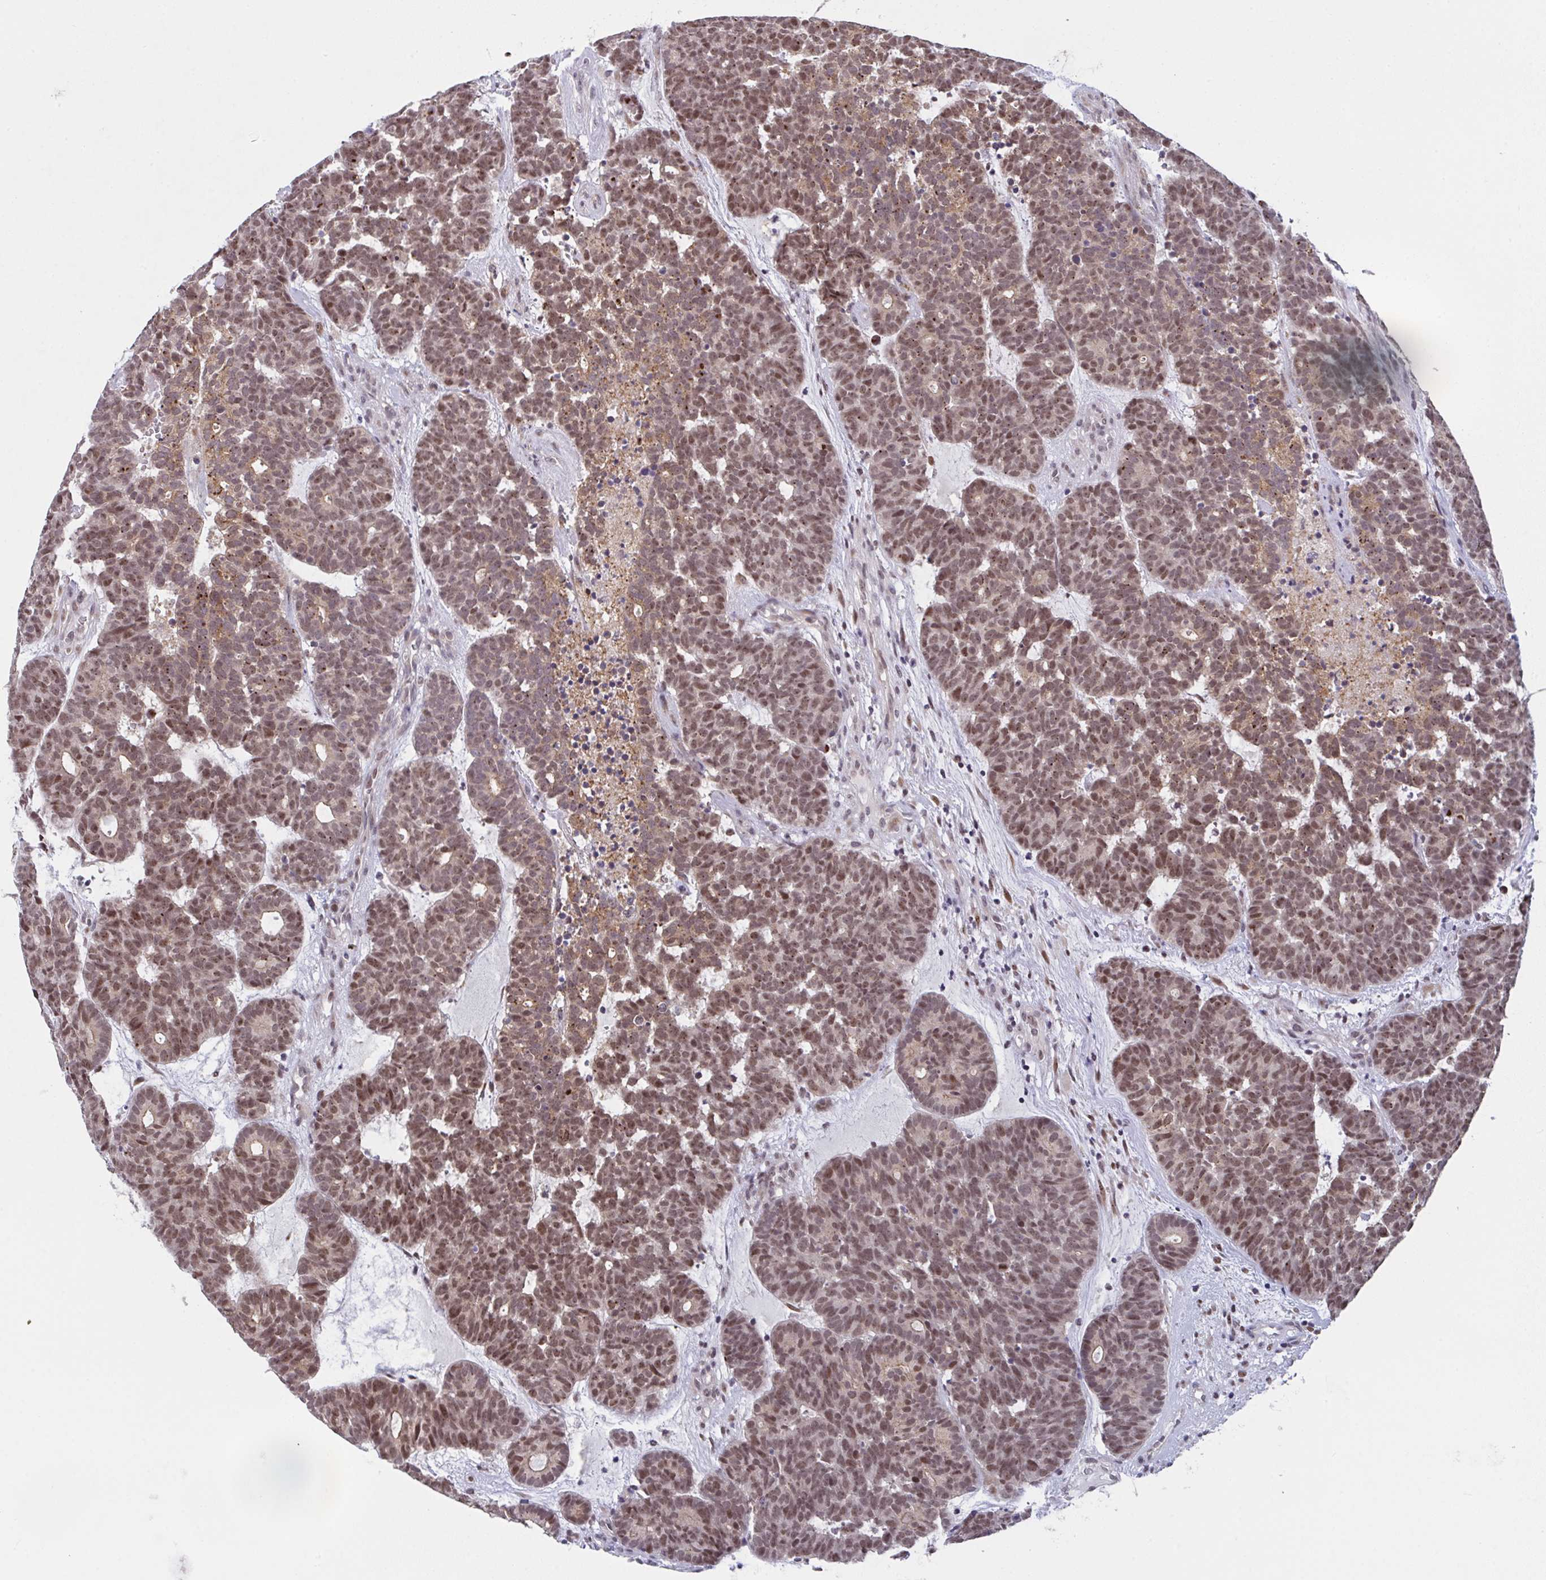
{"staining": {"intensity": "moderate", "quantity": ">75%", "location": "cytoplasmic/membranous,nuclear"}, "tissue": "head and neck cancer", "cell_type": "Tumor cells", "image_type": "cancer", "snomed": [{"axis": "morphology", "description": "Adenocarcinoma, NOS"}, {"axis": "topography", "description": "Head-Neck"}], "caption": "The micrograph exhibits immunohistochemical staining of head and neck cancer. There is moderate cytoplasmic/membranous and nuclear staining is identified in about >75% of tumor cells.", "gene": "RBM18", "patient": {"sex": "female", "age": 81}}